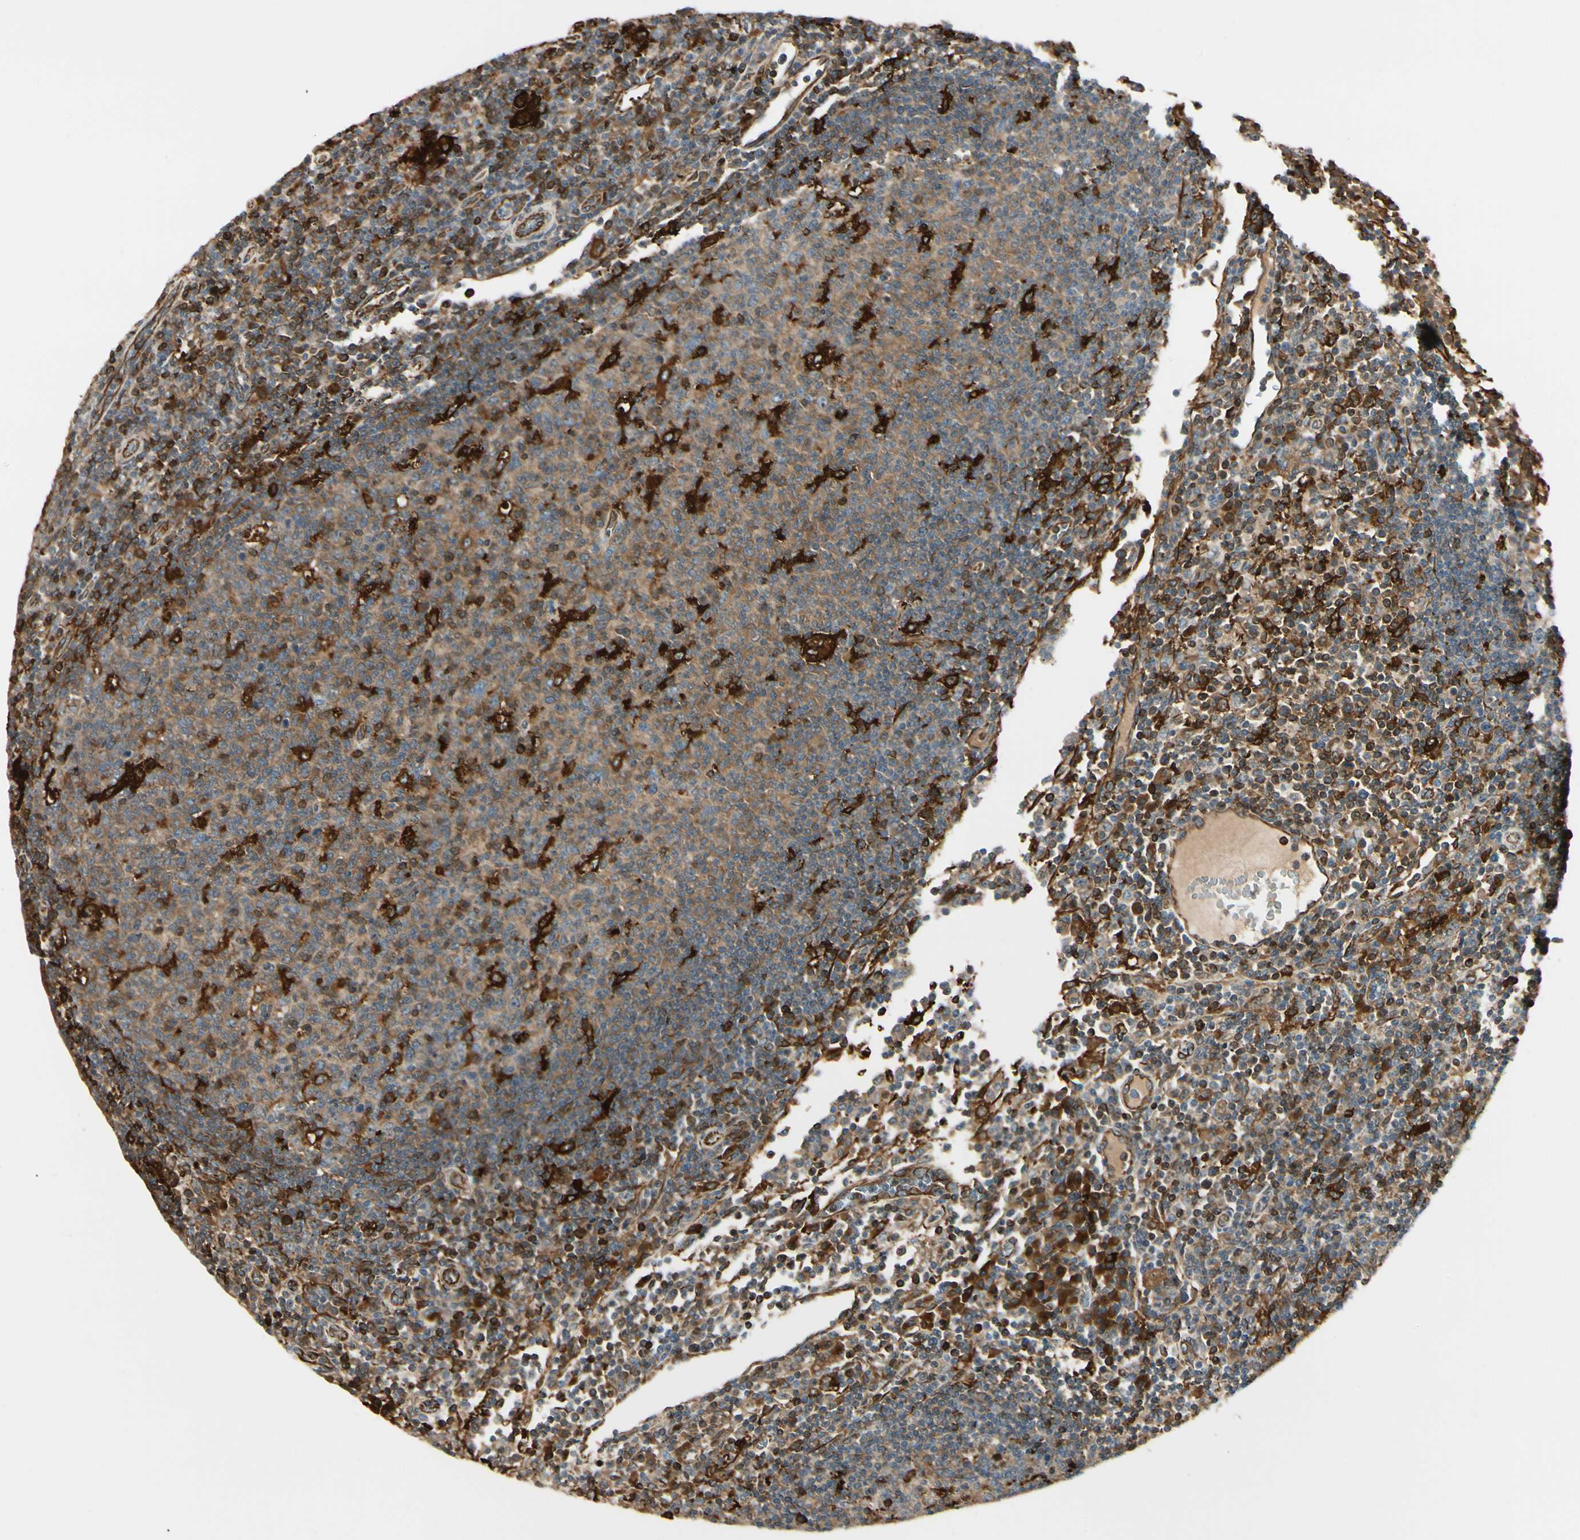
{"staining": {"intensity": "strong", "quantity": "<25%", "location": "cytoplasmic/membranous"}, "tissue": "lymph node", "cell_type": "Germinal center cells", "image_type": "normal", "snomed": [{"axis": "morphology", "description": "Normal tissue, NOS"}, {"axis": "morphology", "description": "Inflammation, NOS"}, {"axis": "topography", "description": "Lymph node"}], "caption": "This is an image of immunohistochemistry (IHC) staining of unremarkable lymph node, which shows strong positivity in the cytoplasmic/membranous of germinal center cells.", "gene": "FTH1", "patient": {"sex": "male", "age": 55}}